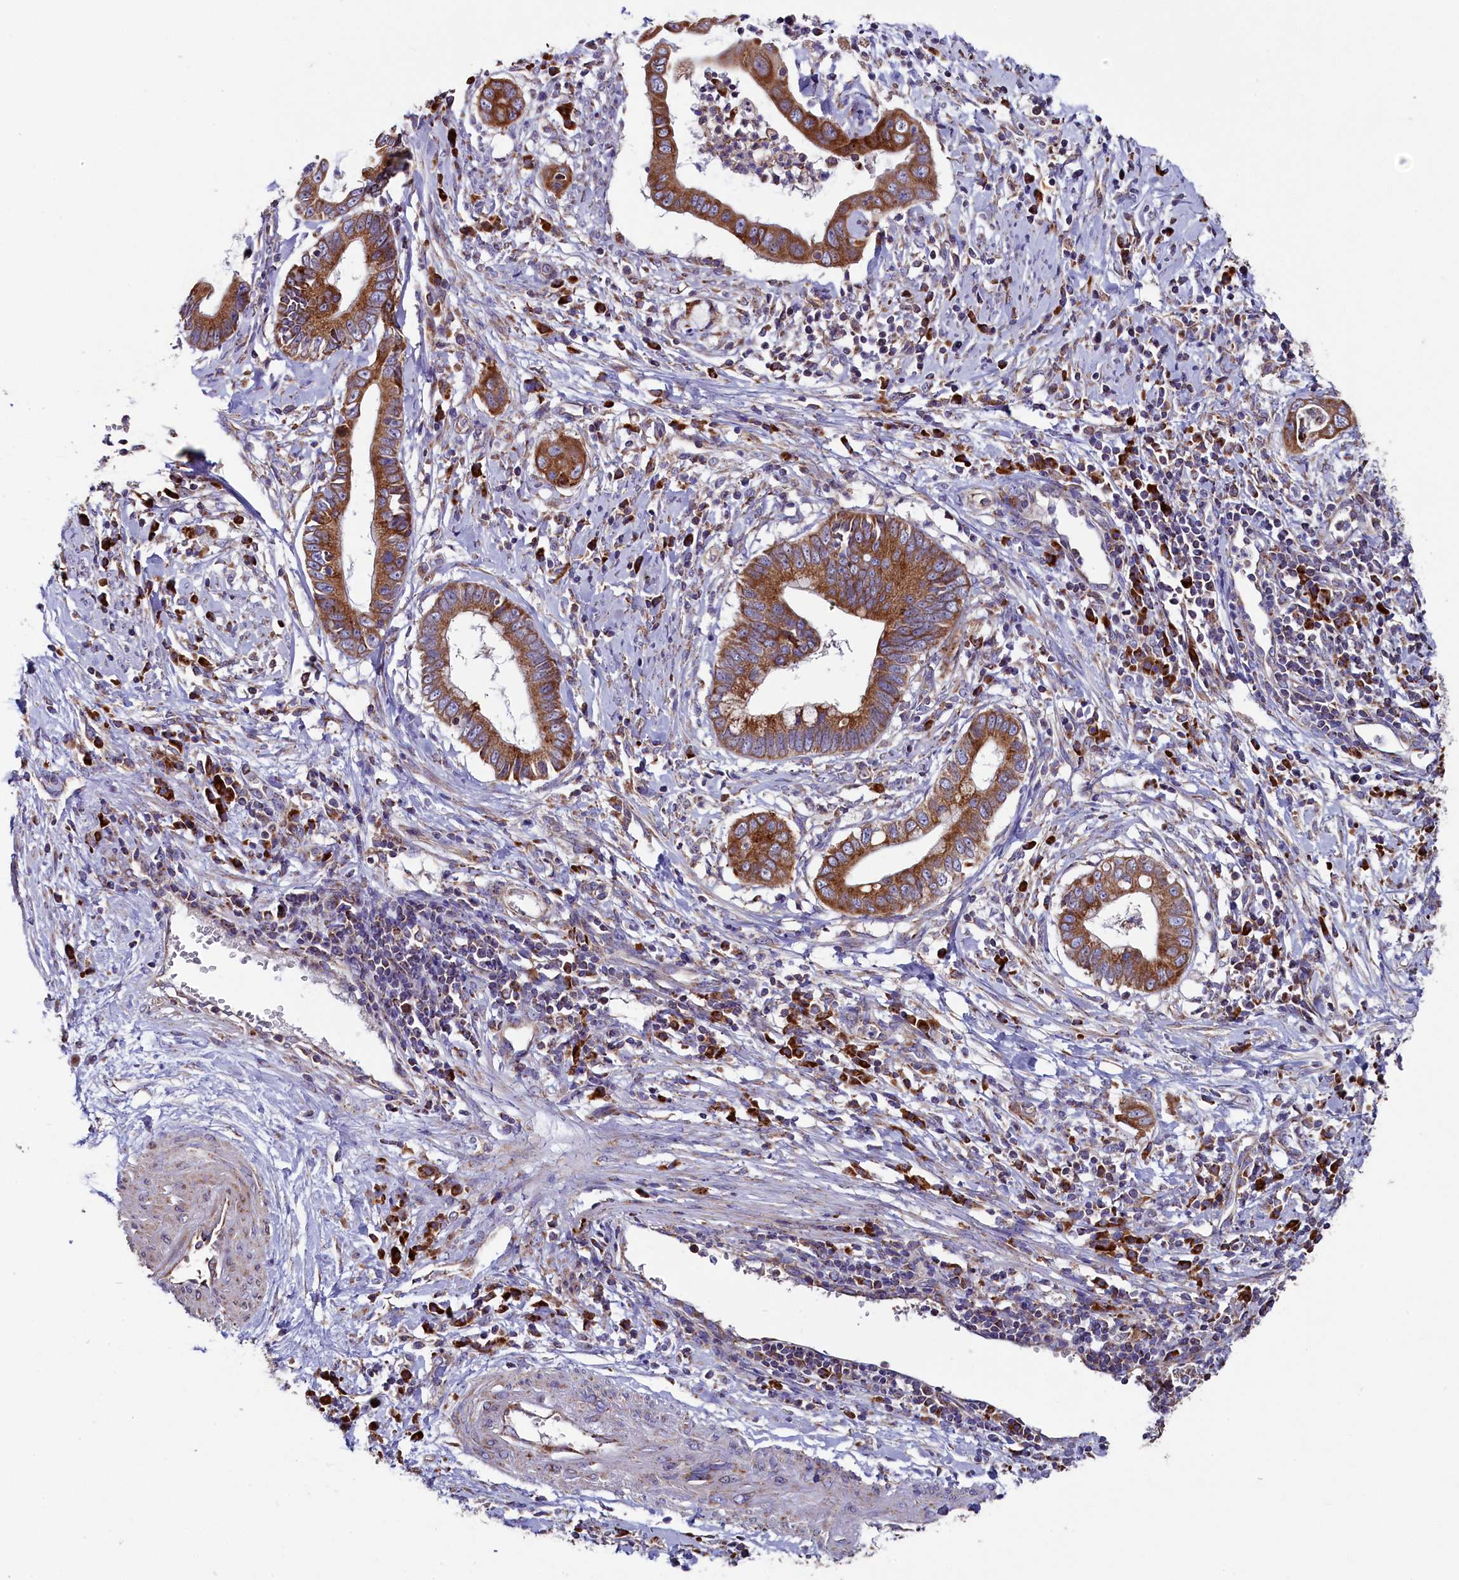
{"staining": {"intensity": "moderate", "quantity": ">75%", "location": "cytoplasmic/membranous"}, "tissue": "cervical cancer", "cell_type": "Tumor cells", "image_type": "cancer", "snomed": [{"axis": "morphology", "description": "Adenocarcinoma, NOS"}, {"axis": "topography", "description": "Cervix"}], "caption": "Cervical cancer (adenocarcinoma) stained with a protein marker reveals moderate staining in tumor cells.", "gene": "ZSWIM1", "patient": {"sex": "female", "age": 44}}